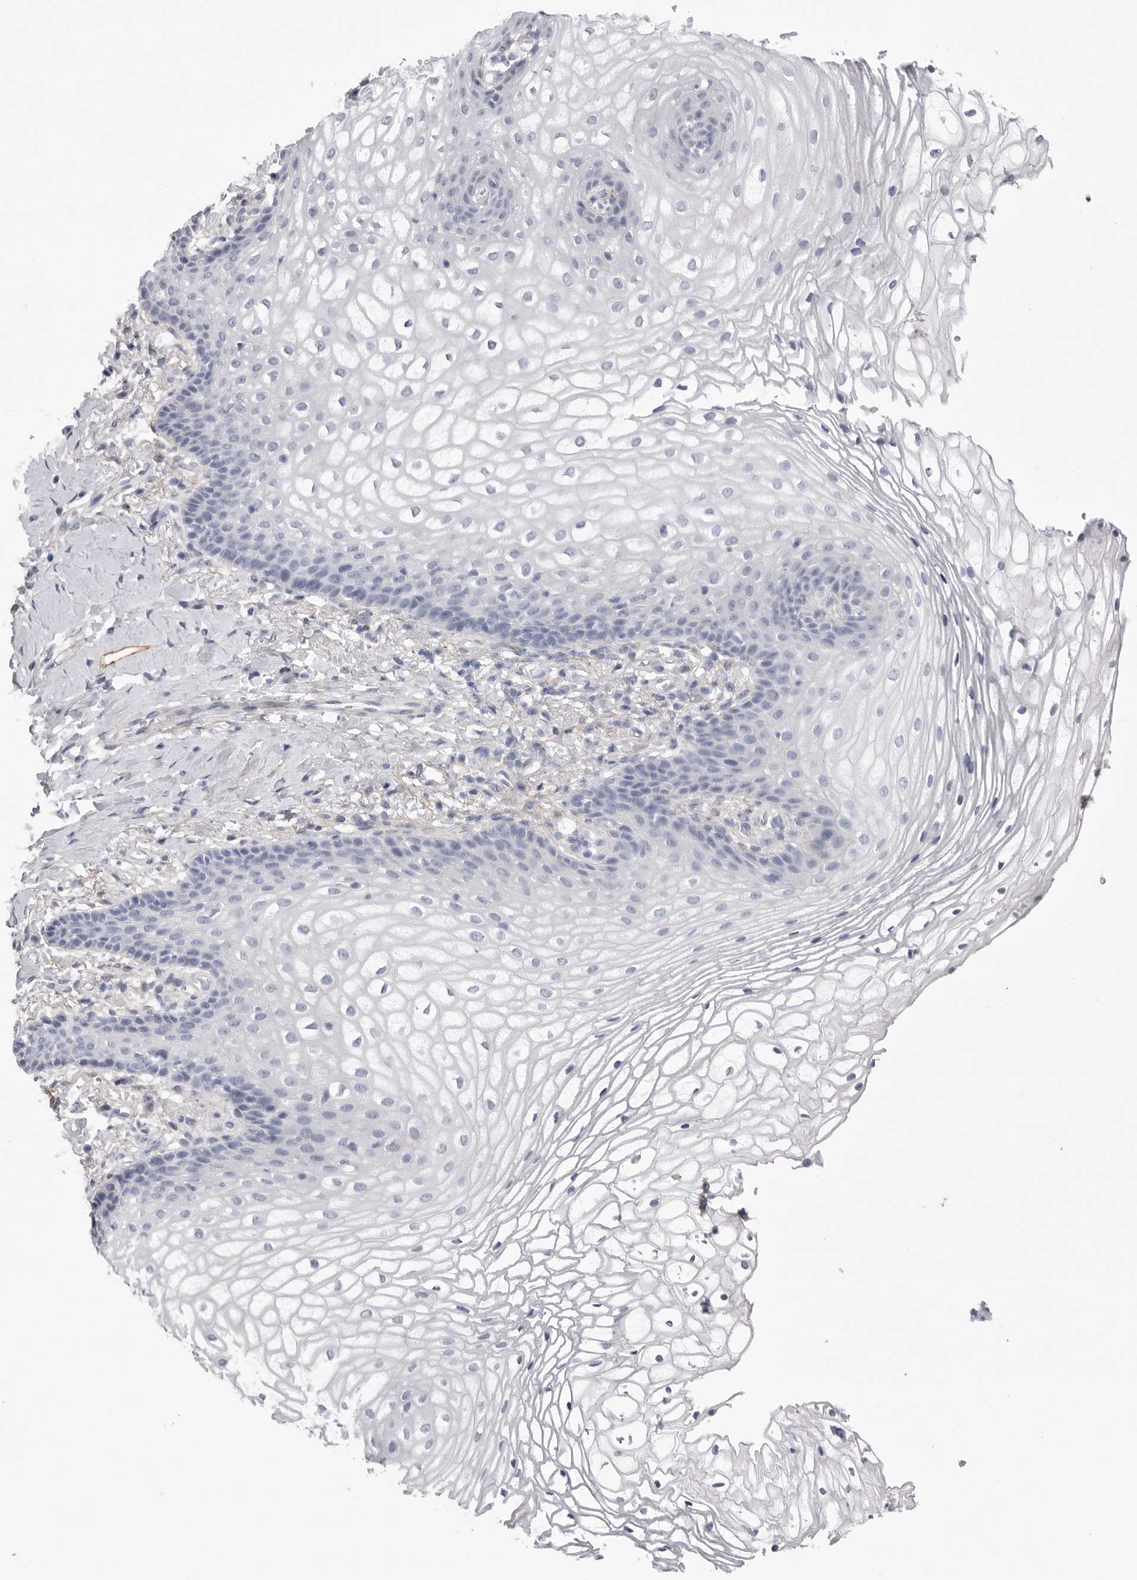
{"staining": {"intensity": "negative", "quantity": "none", "location": "none"}, "tissue": "vagina", "cell_type": "Squamous epithelial cells", "image_type": "normal", "snomed": [{"axis": "morphology", "description": "Normal tissue, NOS"}, {"axis": "topography", "description": "Vagina"}], "caption": "High magnification brightfield microscopy of normal vagina stained with DAB (brown) and counterstained with hematoxylin (blue): squamous epithelial cells show no significant expression. Brightfield microscopy of IHC stained with DAB (3,3'-diaminobenzidine) (brown) and hematoxylin (blue), captured at high magnification.", "gene": "AKAP12", "patient": {"sex": "female", "age": 60}}